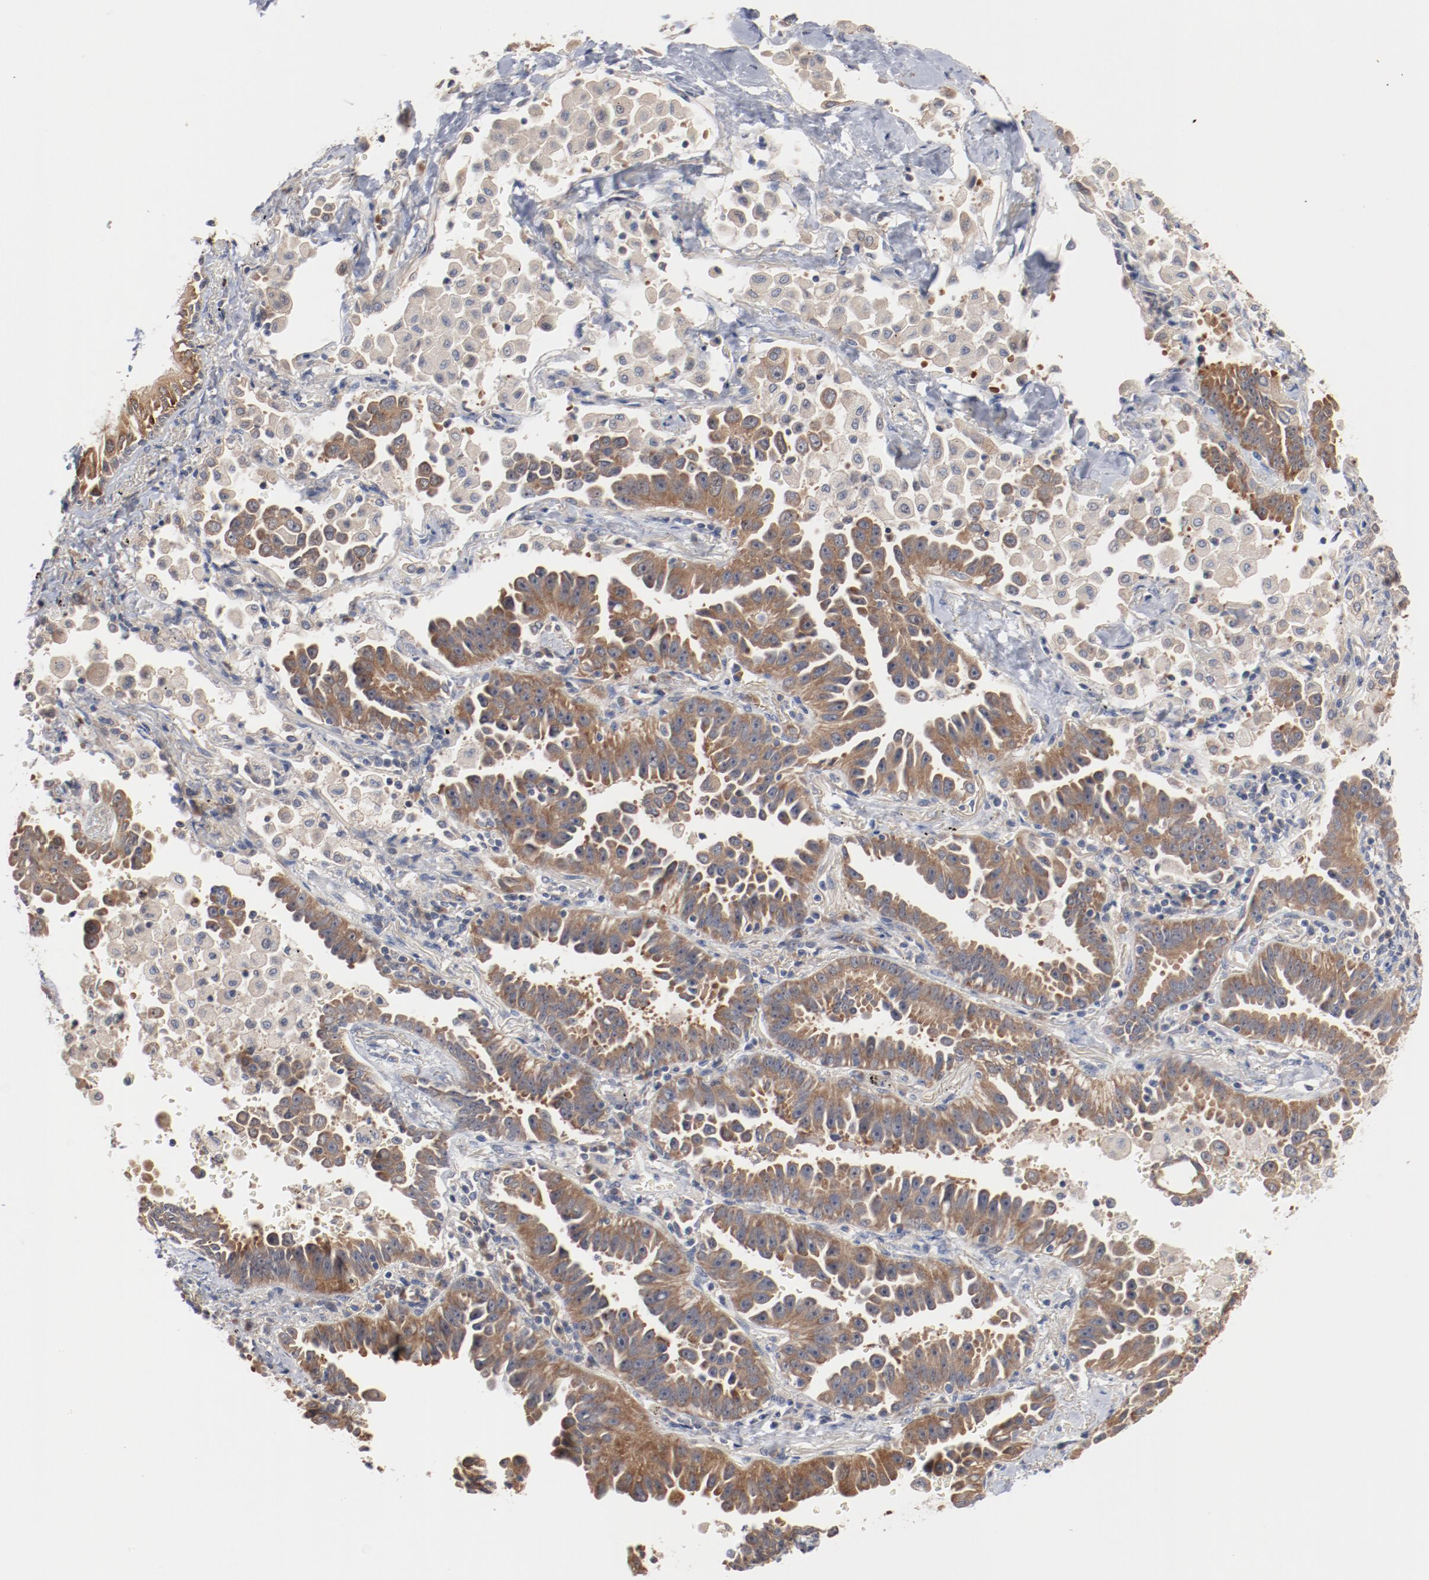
{"staining": {"intensity": "moderate", "quantity": ">75%", "location": "cytoplasmic/membranous"}, "tissue": "lung cancer", "cell_type": "Tumor cells", "image_type": "cancer", "snomed": [{"axis": "morphology", "description": "Adenocarcinoma, NOS"}, {"axis": "topography", "description": "Lung"}], "caption": "Protein staining demonstrates moderate cytoplasmic/membranous positivity in approximately >75% of tumor cells in lung adenocarcinoma.", "gene": "RNASE11", "patient": {"sex": "female", "age": 64}}